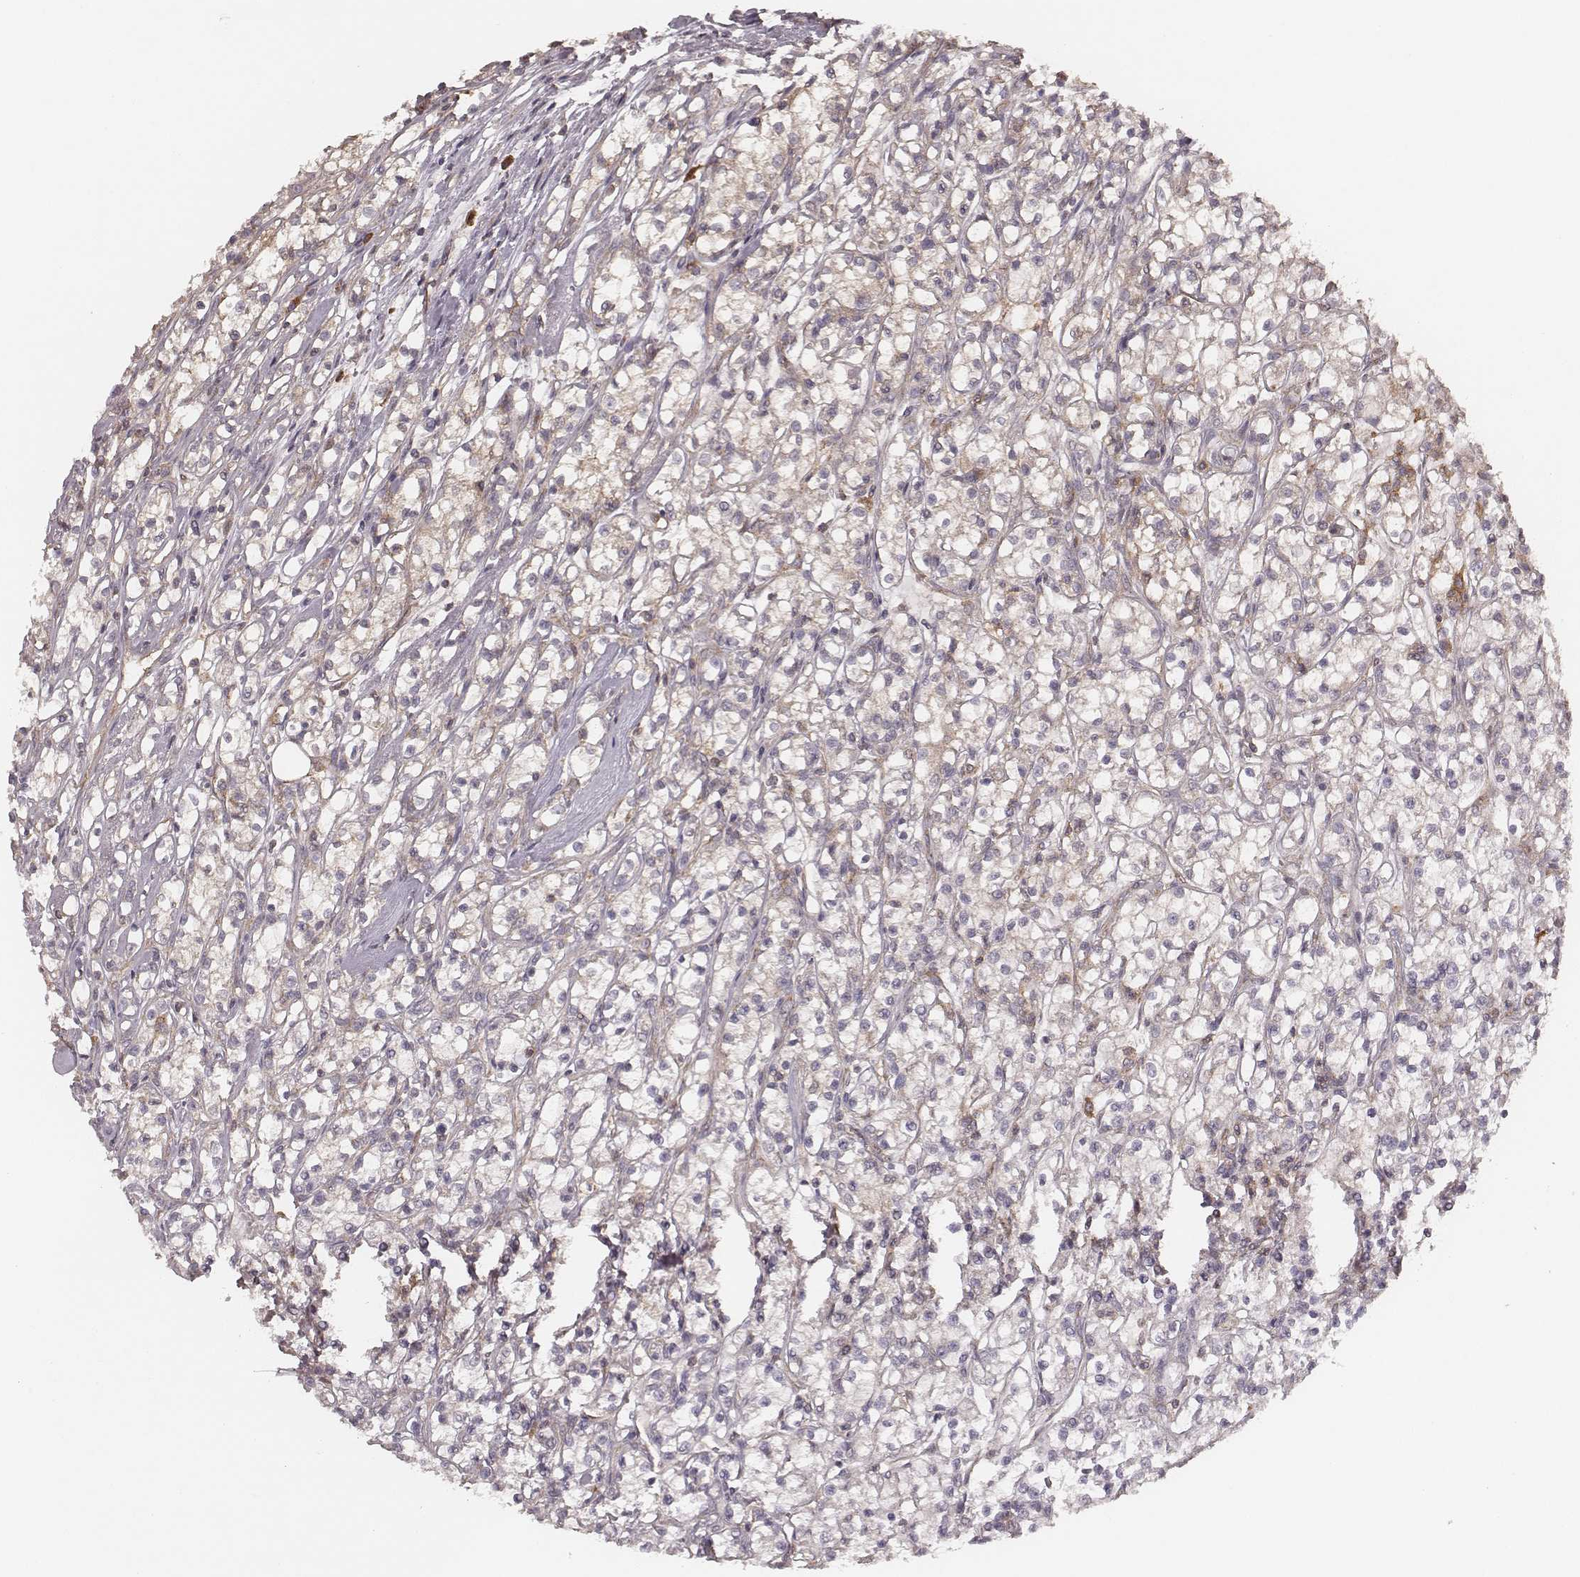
{"staining": {"intensity": "weak", "quantity": "<25%", "location": "cytoplasmic/membranous"}, "tissue": "renal cancer", "cell_type": "Tumor cells", "image_type": "cancer", "snomed": [{"axis": "morphology", "description": "Adenocarcinoma, NOS"}, {"axis": "topography", "description": "Kidney"}], "caption": "High power microscopy photomicrograph of an IHC histopathology image of renal adenocarcinoma, revealing no significant positivity in tumor cells.", "gene": "CARS1", "patient": {"sex": "female", "age": 59}}